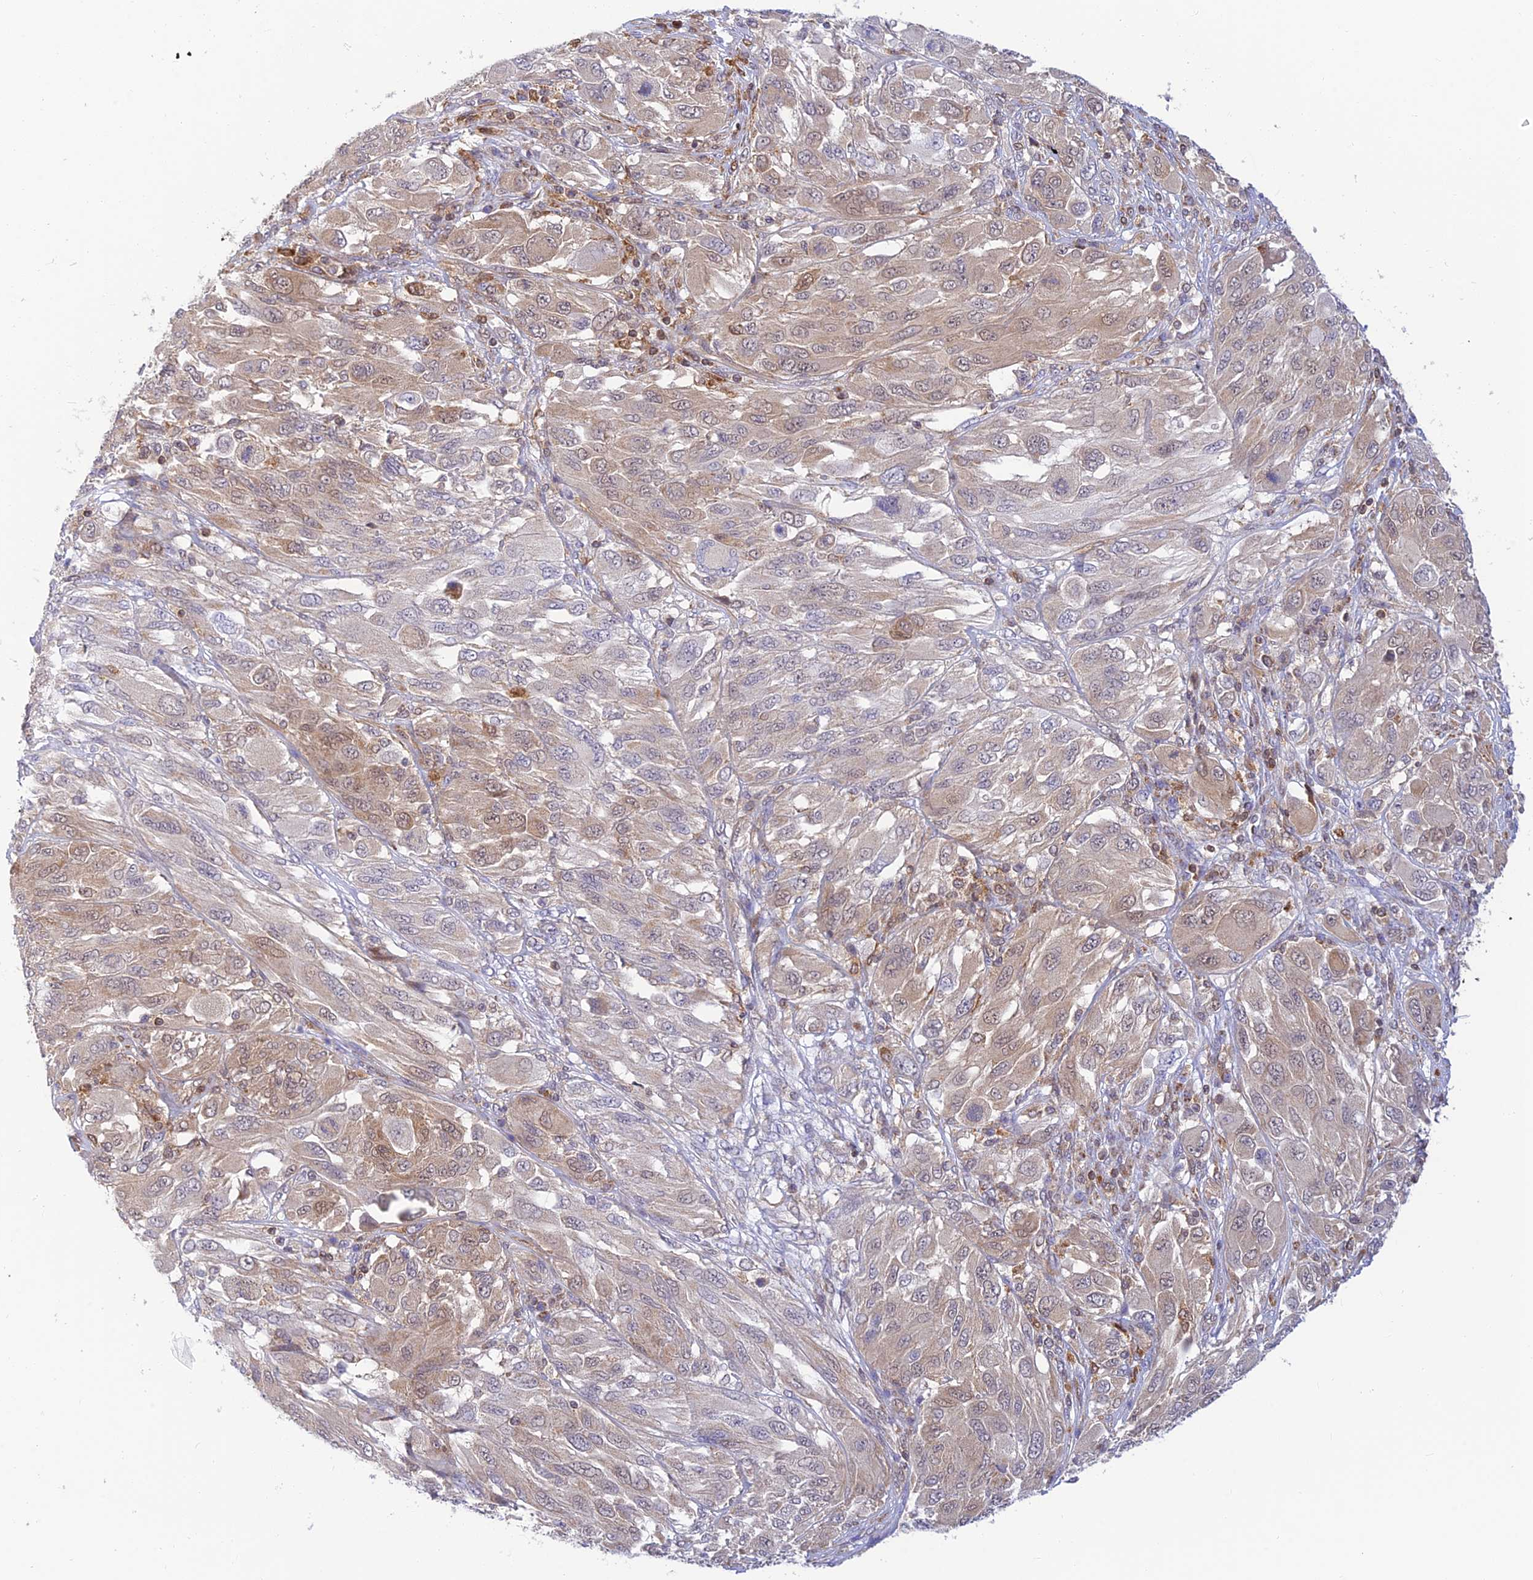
{"staining": {"intensity": "weak", "quantity": "25%-75%", "location": "cytoplasmic/membranous"}, "tissue": "melanoma", "cell_type": "Tumor cells", "image_type": "cancer", "snomed": [{"axis": "morphology", "description": "Malignant melanoma, NOS"}, {"axis": "topography", "description": "Skin"}], "caption": "Tumor cells display low levels of weak cytoplasmic/membranous staining in approximately 25%-75% of cells in human malignant melanoma.", "gene": "LYSMD2", "patient": {"sex": "female", "age": 91}}